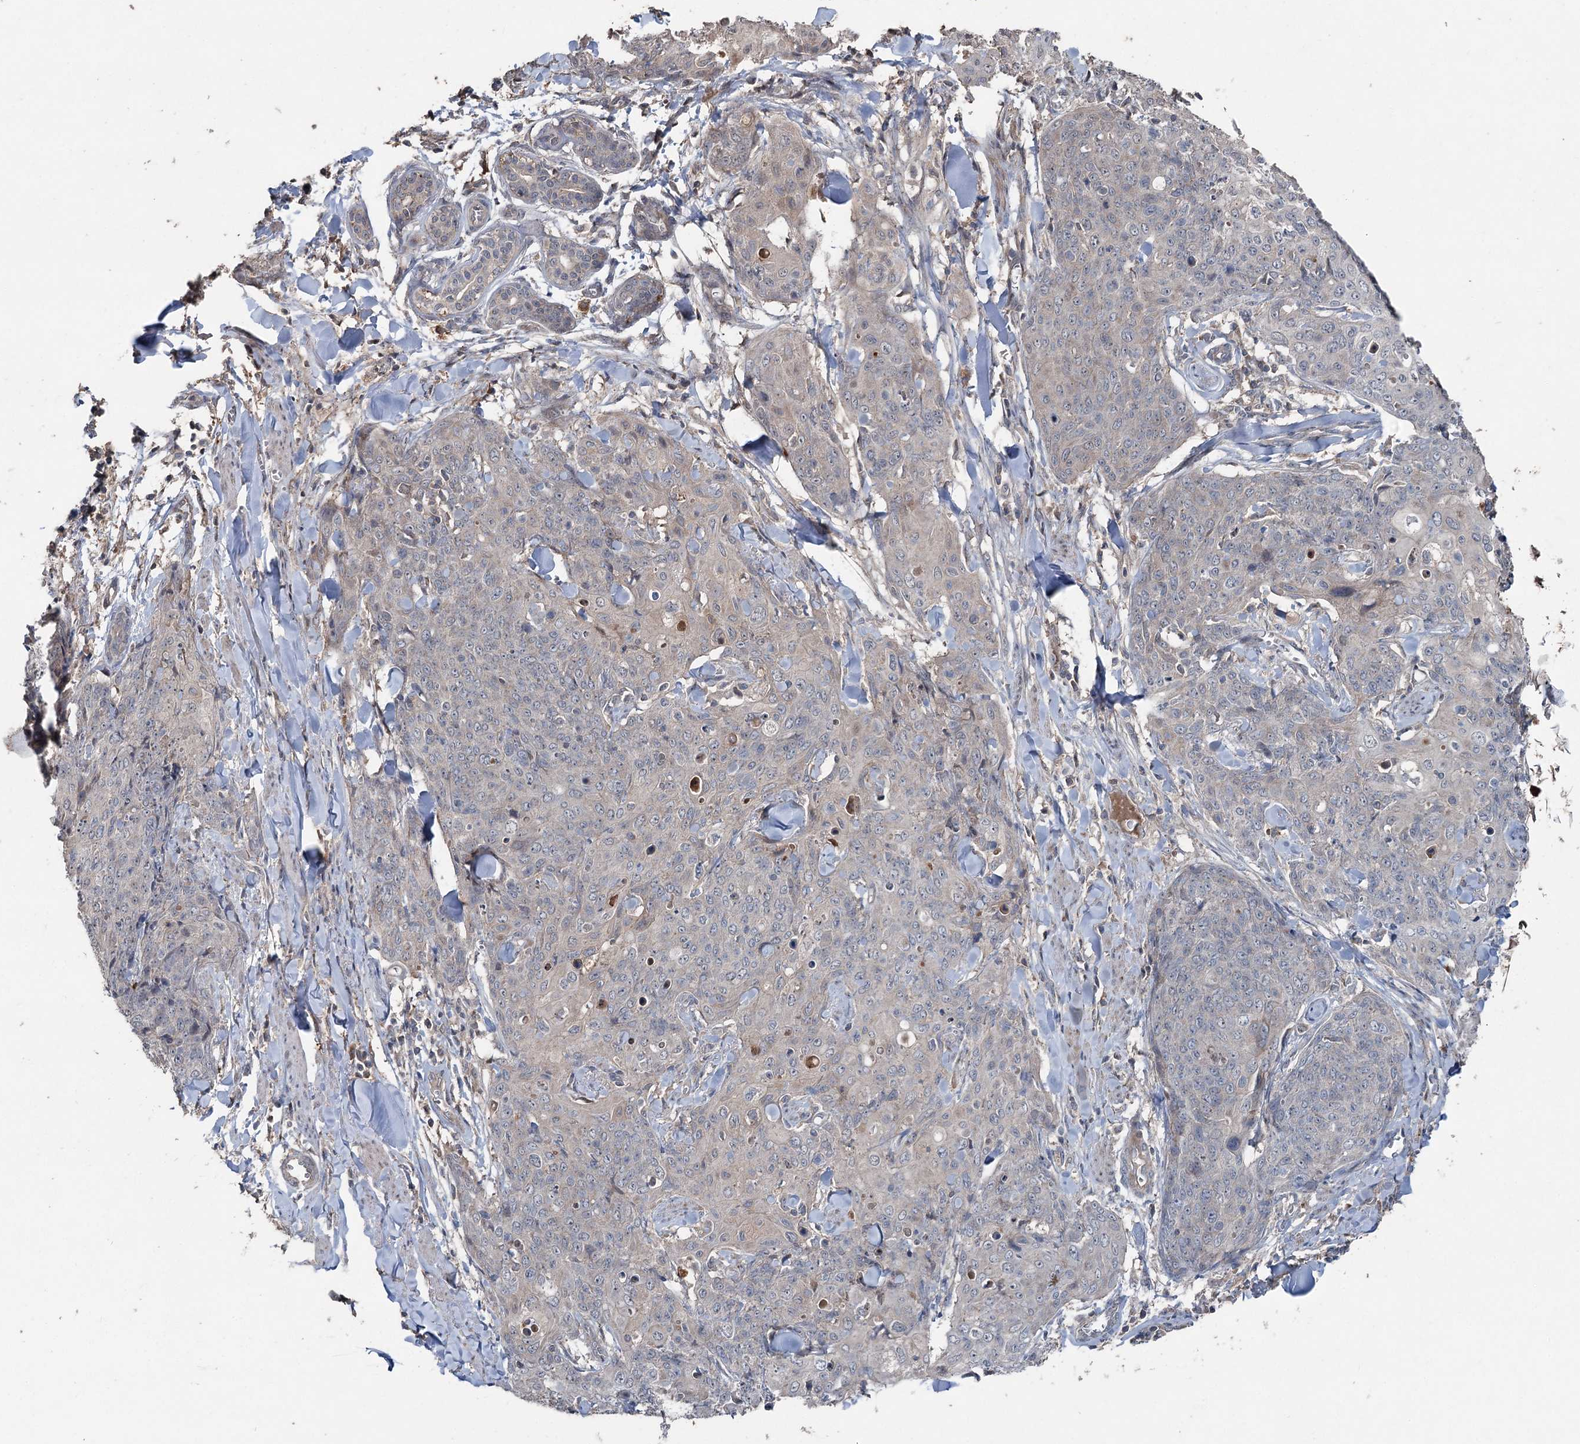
{"staining": {"intensity": "negative", "quantity": "none", "location": "none"}, "tissue": "skin cancer", "cell_type": "Tumor cells", "image_type": "cancer", "snomed": [{"axis": "morphology", "description": "Squamous cell carcinoma, NOS"}, {"axis": "topography", "description": "Skin"}, {"axis": "topography", "description": "Vulva"}], "caption": "Immunohistochemical staining of skin squamous cell carcinoma exhibits no significant expression in tumor cells.", "gene": "MAPK8IP2", "patient": {"sex": "female", "age": 85}}